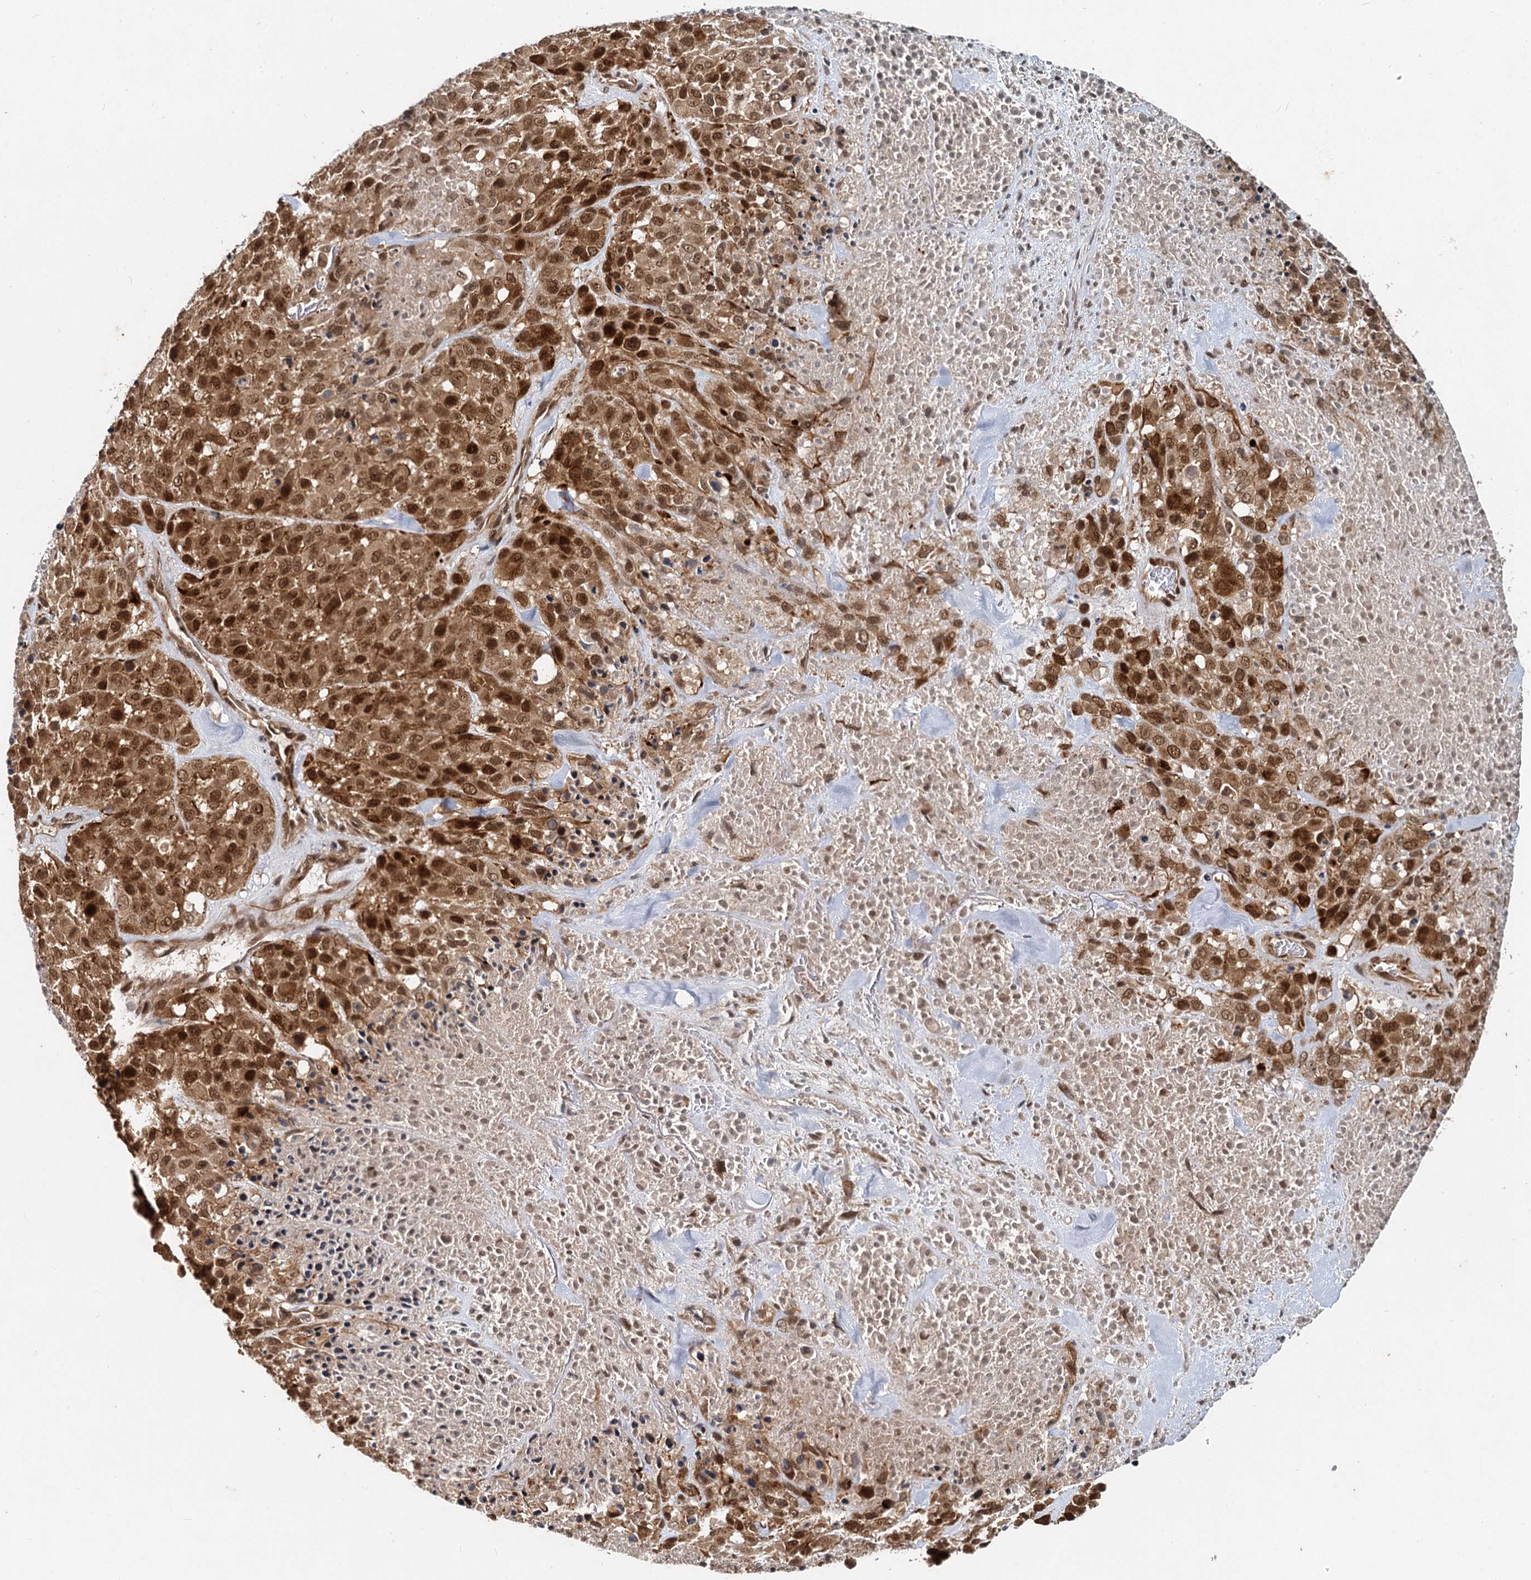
{"staining": {"intensity": "moderate", "quantity": ">75%", "location": "cytoplasmic/membranous,nuclear"}, "tissue": "melanoma", "cell_type": "Tumor cells", "image_type": "cancer", "snomed": [{"axis": "morphology", "description": "Malignant melanoma, Metastatic site"}, {"axis": "topography", "description": "Skin"}], "caption": "Moderate cytoplasmic/membranous and nuclear protein positivity is appreciated in approximately >75% of tumor cells in melanoma.", "gene": "RITA1", "patient": {"sex": "female", "age": 81}}